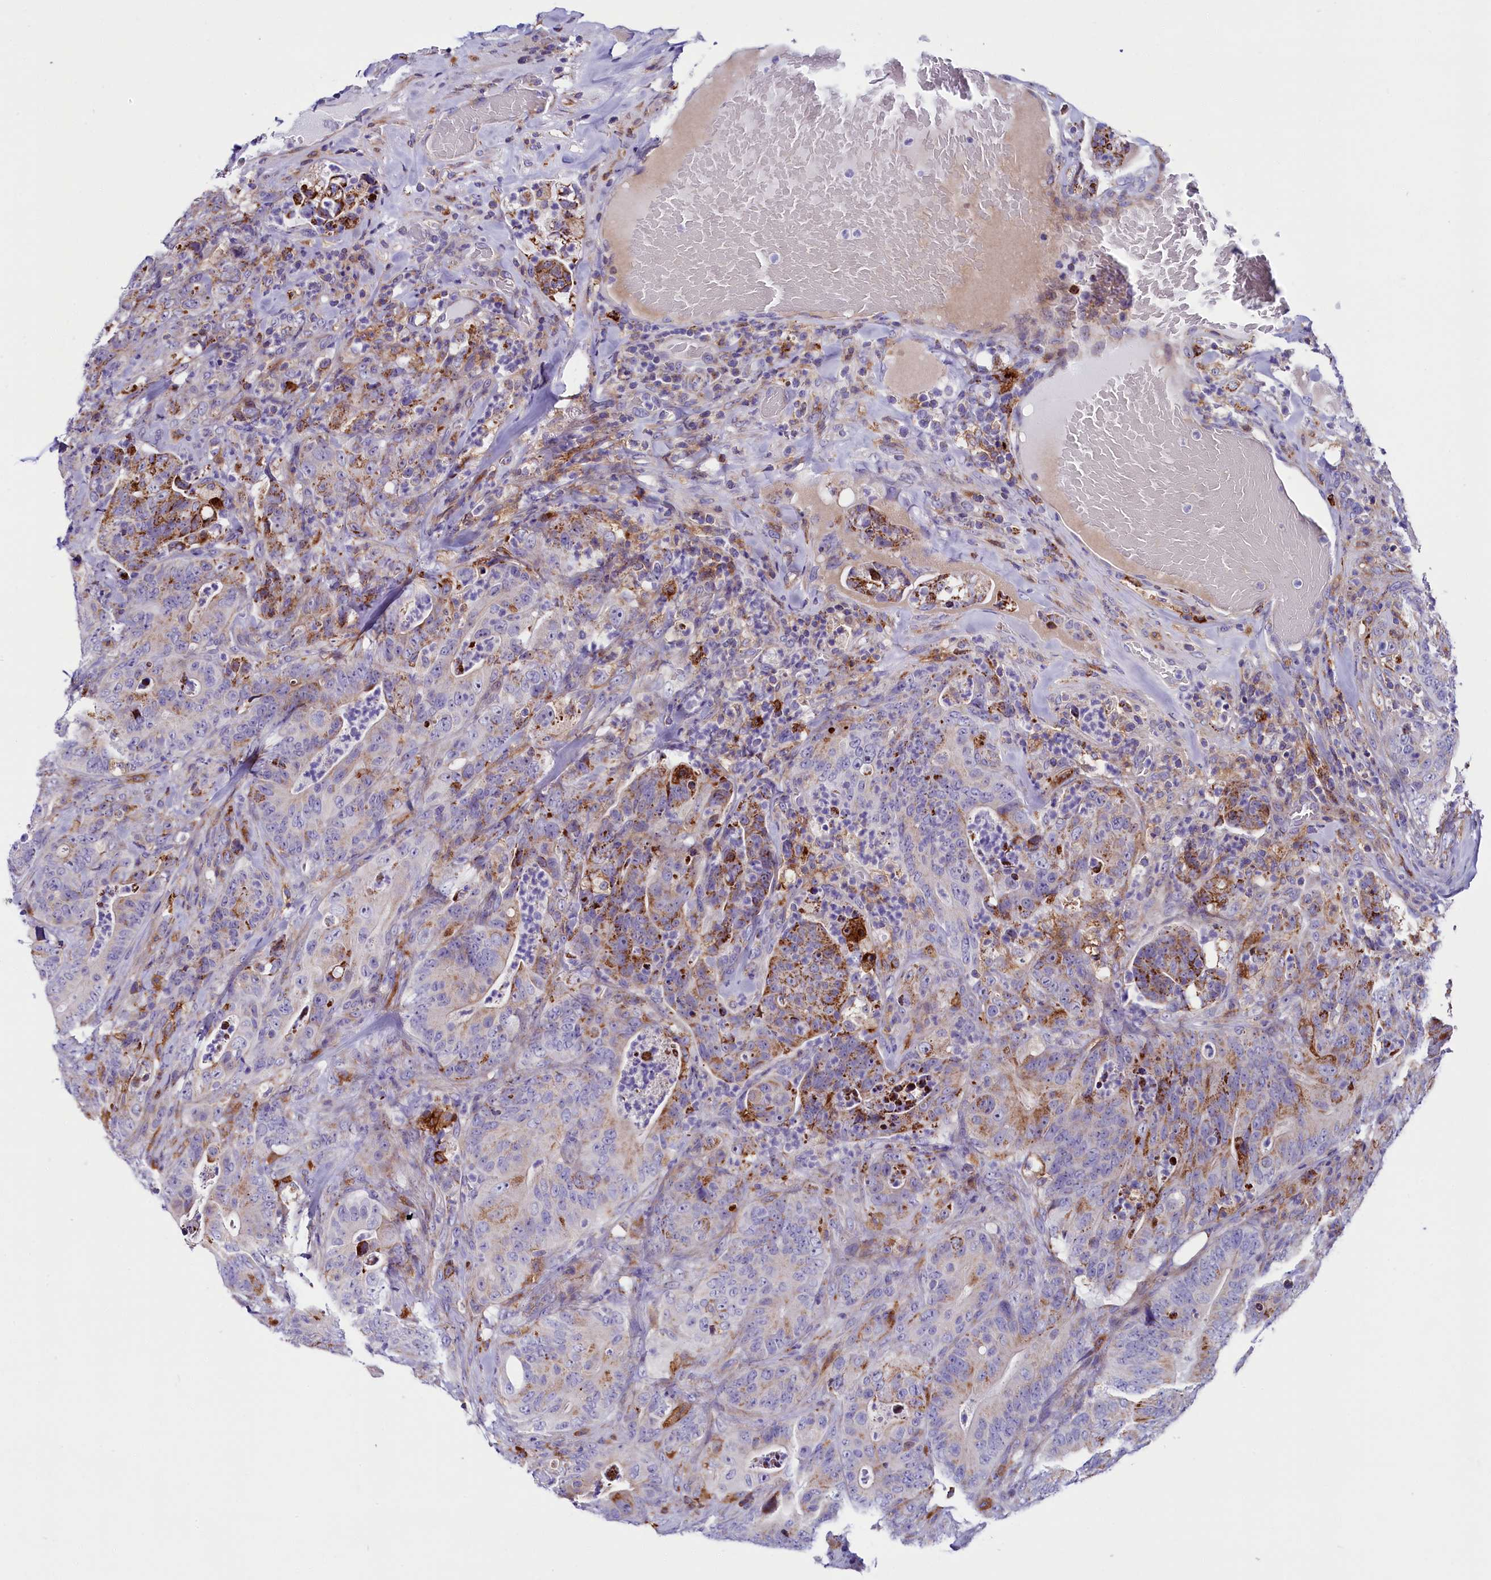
{"staining": {"intensity": "strong", "quantity": "25%-75%", "location": "cytoplasmic/membranous"}, "tissue": "colorectal cancer", "cell_type": "Tumor cells", "image_type": "cancer", "snomed": [{"axis": "morphology", "description": "Normal tissue, NOS"}, {"axis": "topography", "description": "Colon"}], "caption": "Colorectal cancer was stained to show a protein in brown. There is high levels of strong cytoplasmic/membranous expression in about 25%-75% of tumor cells.", "gene": "IL20RA", "patient": {"sex": "female", "age": 82}}